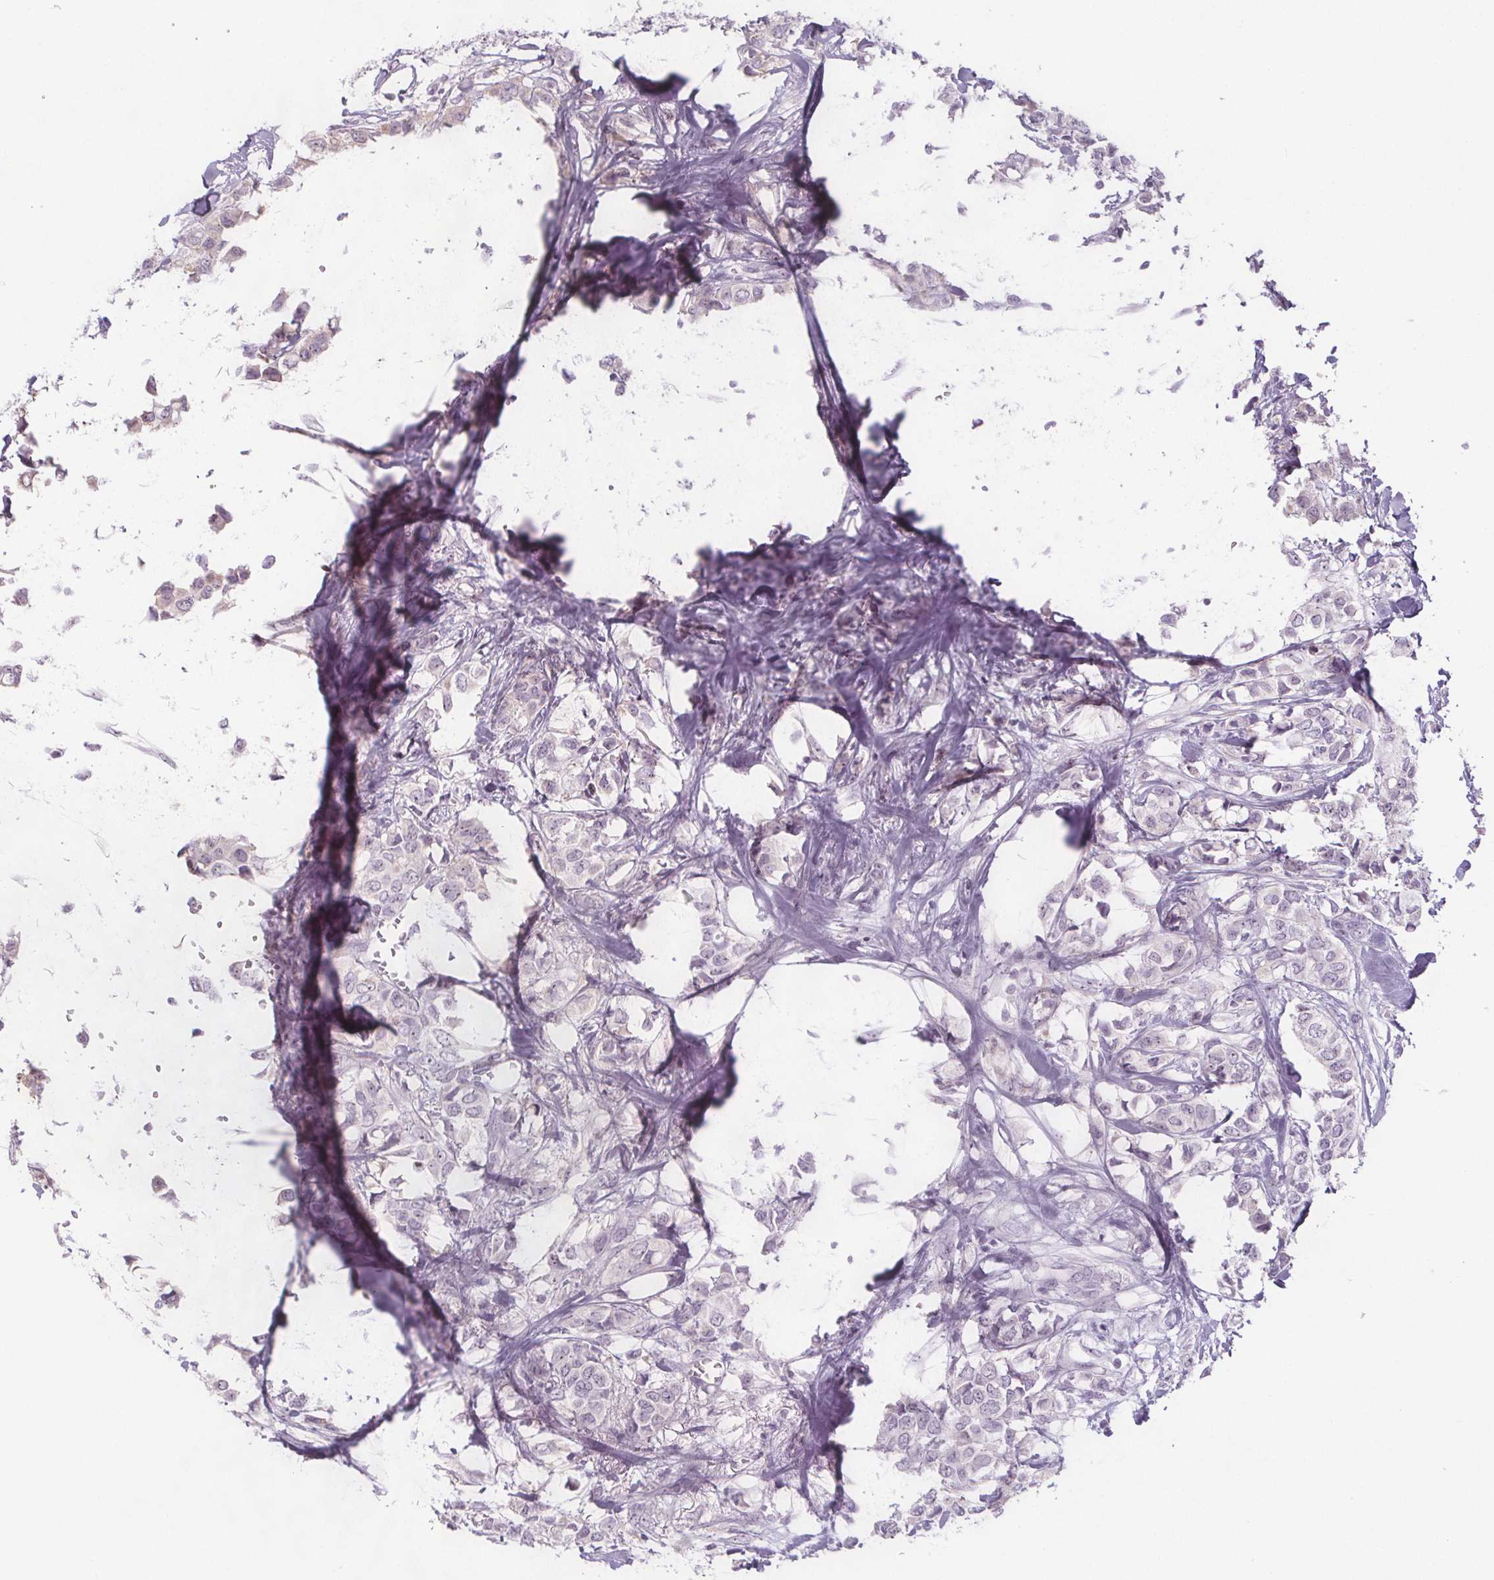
{"staining": {"intensity": "negative", "quantity": "none", "location": "none"}, "tissue": "breast cancer", "cell_type": "Tumor cells", "image_type": "cancer", "snomed": [{"axis": "morphology", "description": "Duct carcinoma"}, {"axis": "topography", "description": "Breast"}], "caption": "High power microscopy photomicrograph of an immunohistochemistry photomicrograph of breast cancer, revealing no significant staining in tumor cells.", "gene": "NOLC1", "patient": {"sex": "female", "age": 85}}